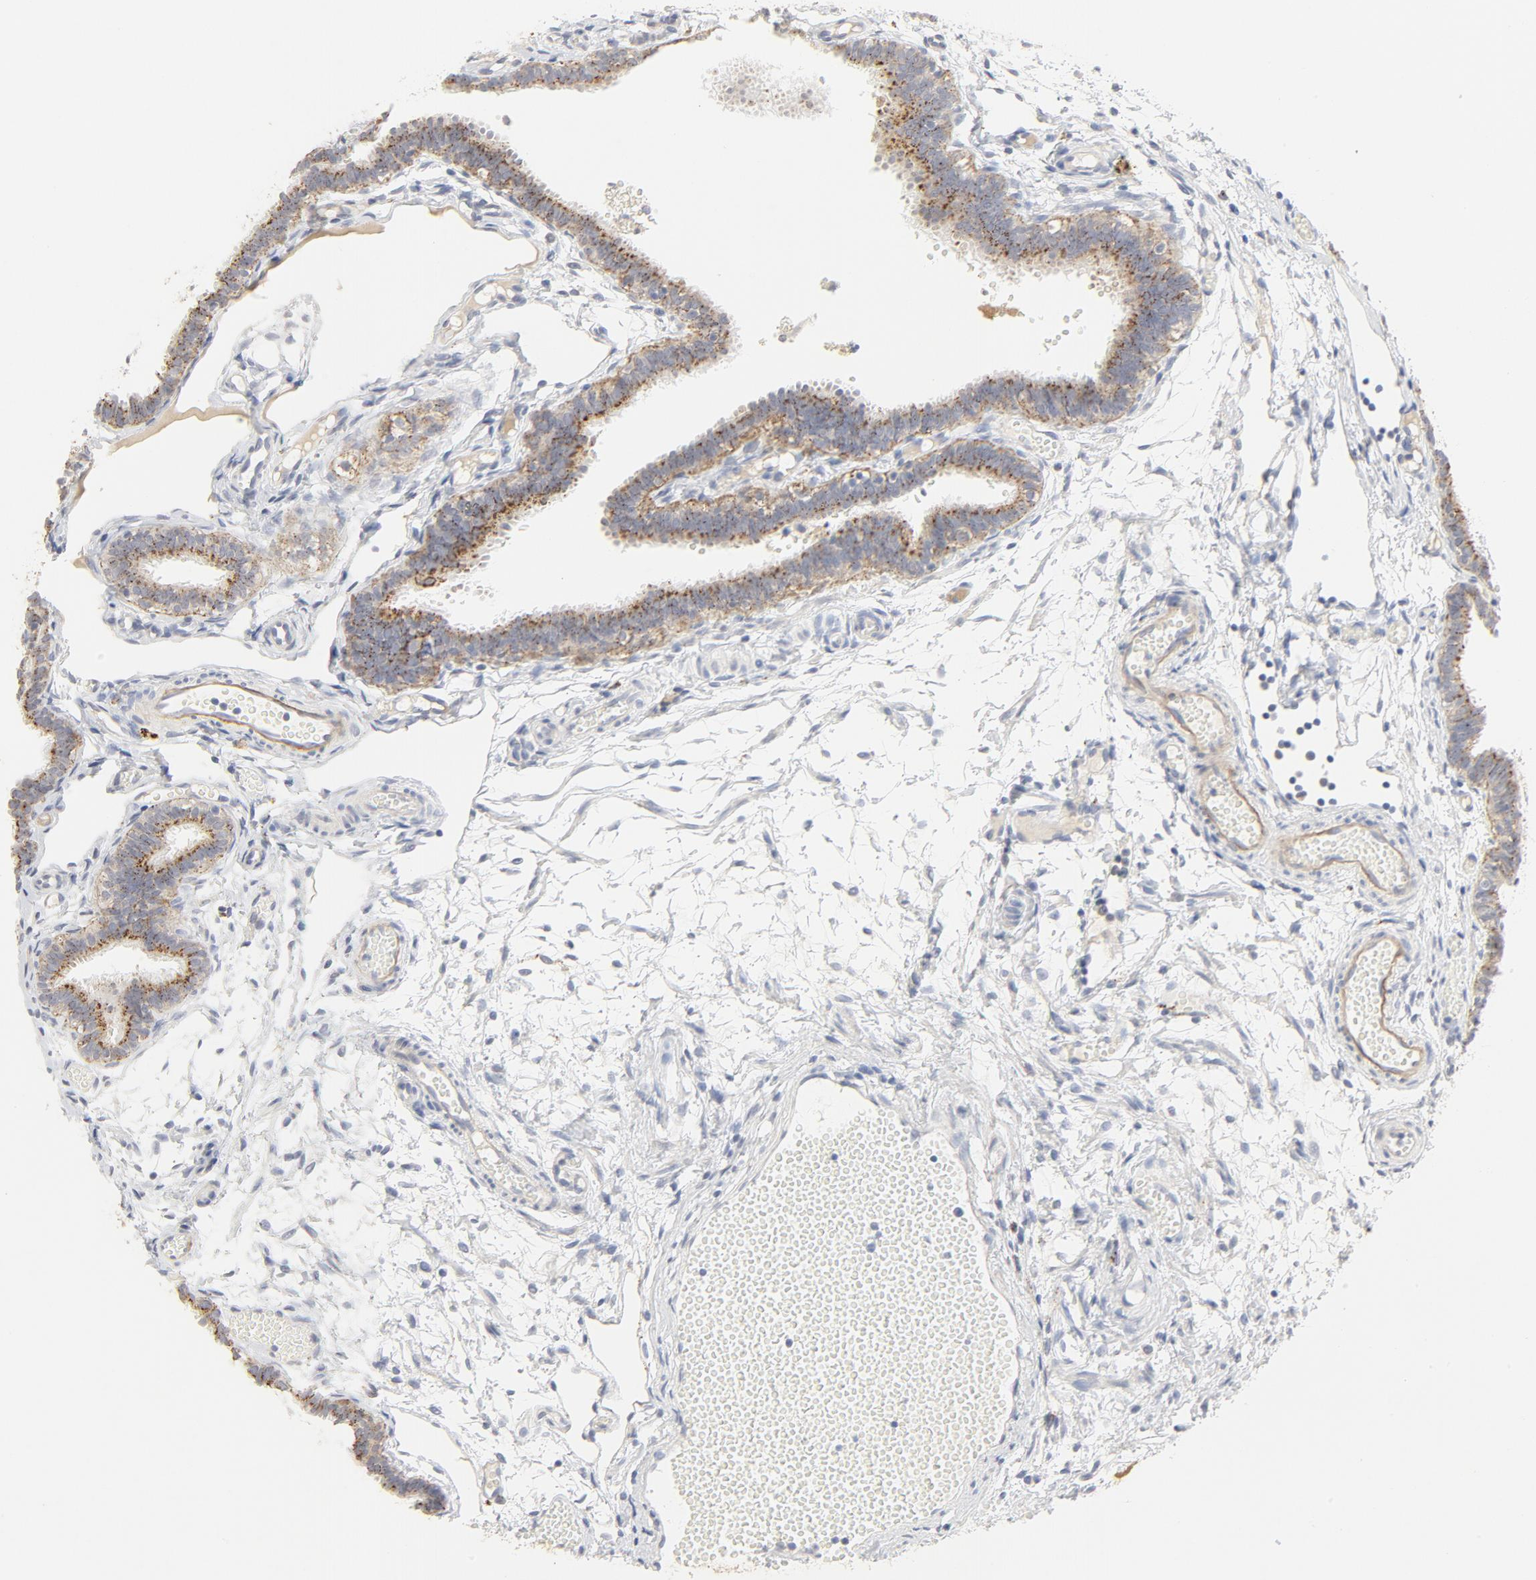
{"staining": {"intensity": "strong", "quantity": ">75%", "location": "cytoplasmic/membranous"}, "tissue": "fallopian tube", "cell_type": "Glandular cells", "image_type": "normal", "snomed": [{"axis": "morphology", "description": "Normal tissue, NOS"}, {"axis": "topography", "description": "Fallopian tube"}], "caption": "Immunohistochemical staining of normal fallopian tube displays strong cytoplasmic/membranous protein expression in about >75% of glandular cells. (brown staining indicates protein expression, while blue staining denotes nuclei).", "gene": "MAGEB17", "patient": {"sex": "female", "age": 29}}